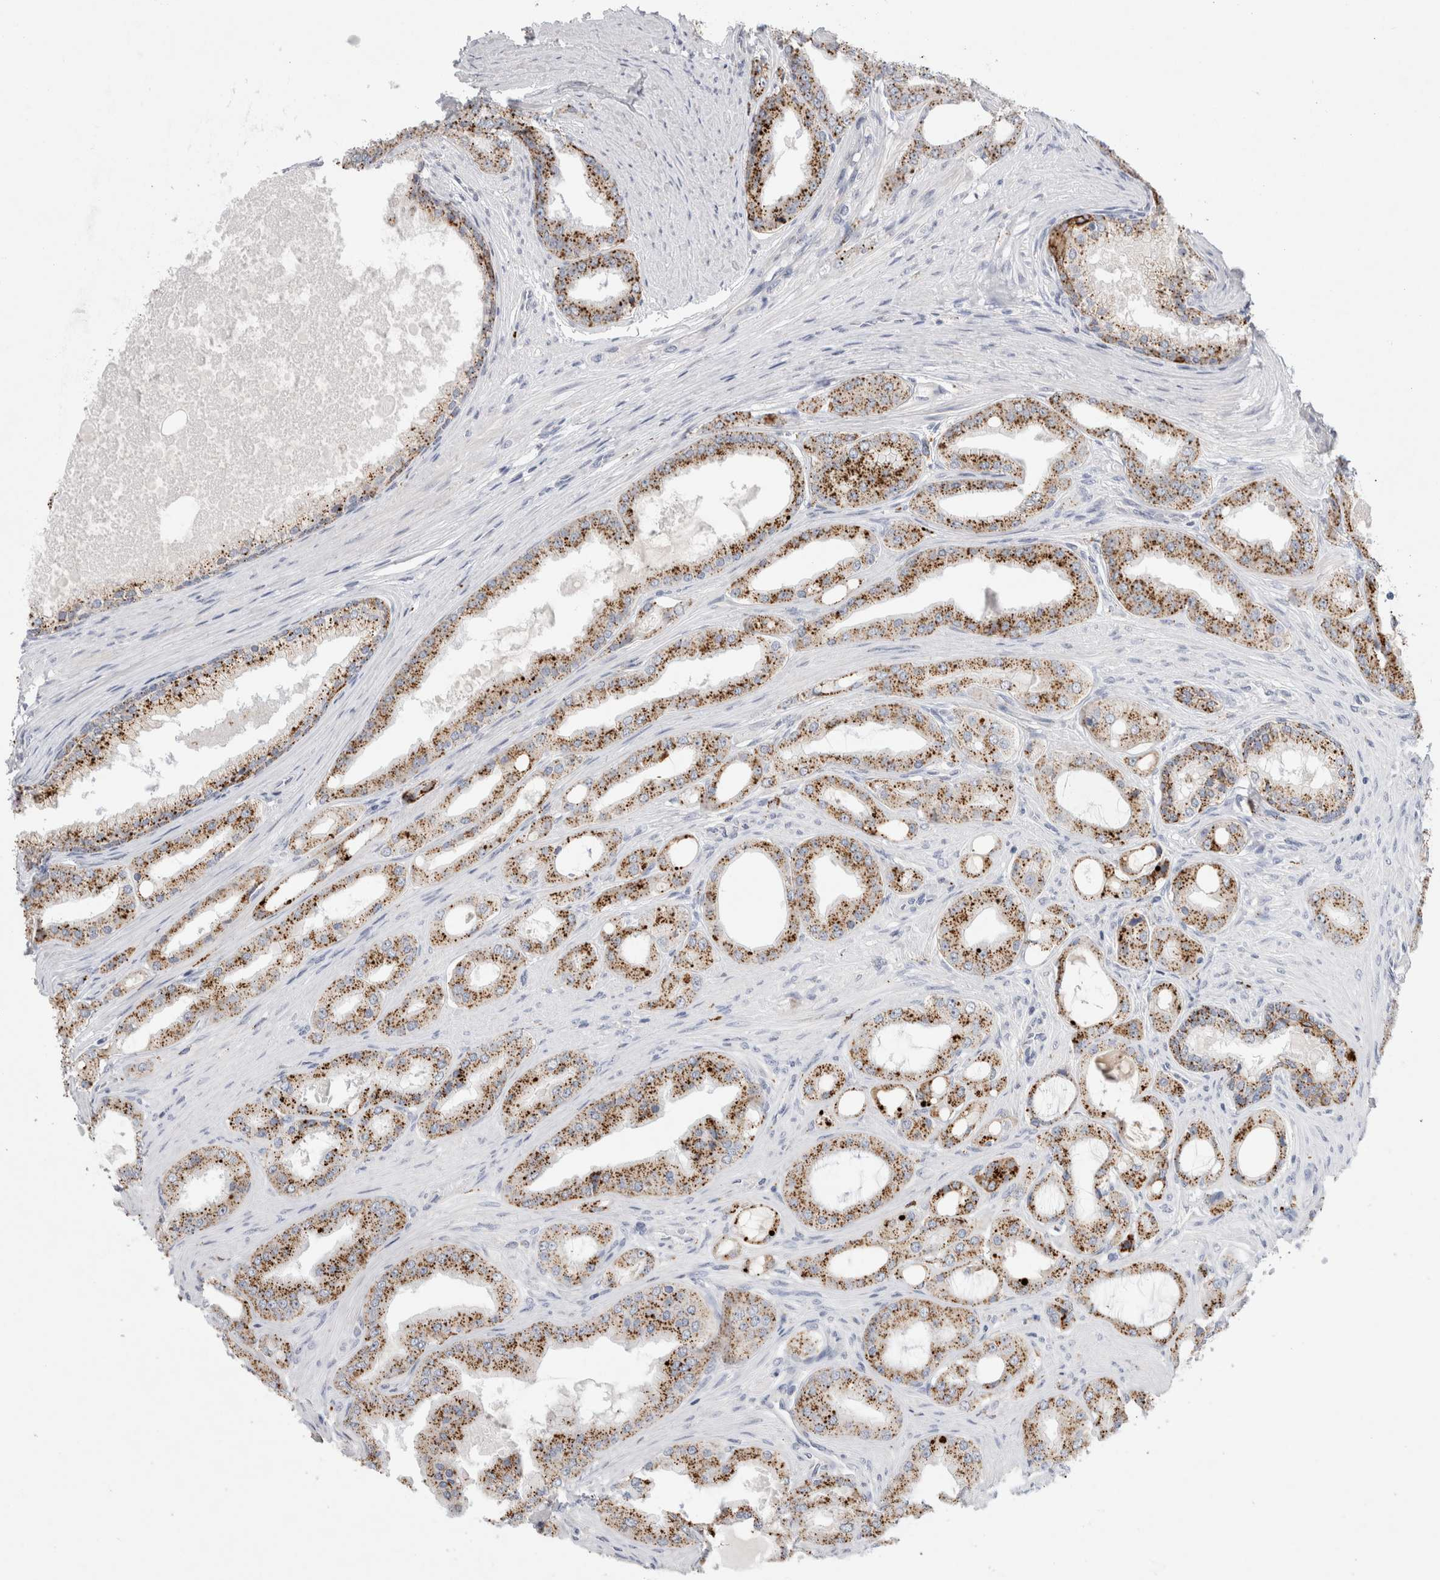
{"staining": {"intensity": "strong", "quantity": ">75%", "location": "cytoplasmic/membranous"}, "tissue": "prostate cancer", "cell_type": "Tumor cells", "image_type": "cancer", "snomed": [{"axis": "morphology", "description": "Adenocarcinoma, High grade"}, {"axis": "topography", "description": "Prostate"}], "caption": "This histopathology image reveals prostate adenocarcinoma (high-grade) stained with immunohistochemistry (IHC) to label a protein in brown. The cytoplasmic/membranous of tumor cells show strong positivity for the protein. Nuclei are counter-stained blue.", "gene": "GAA", "patient": {"sex": "male", "age": 60}}